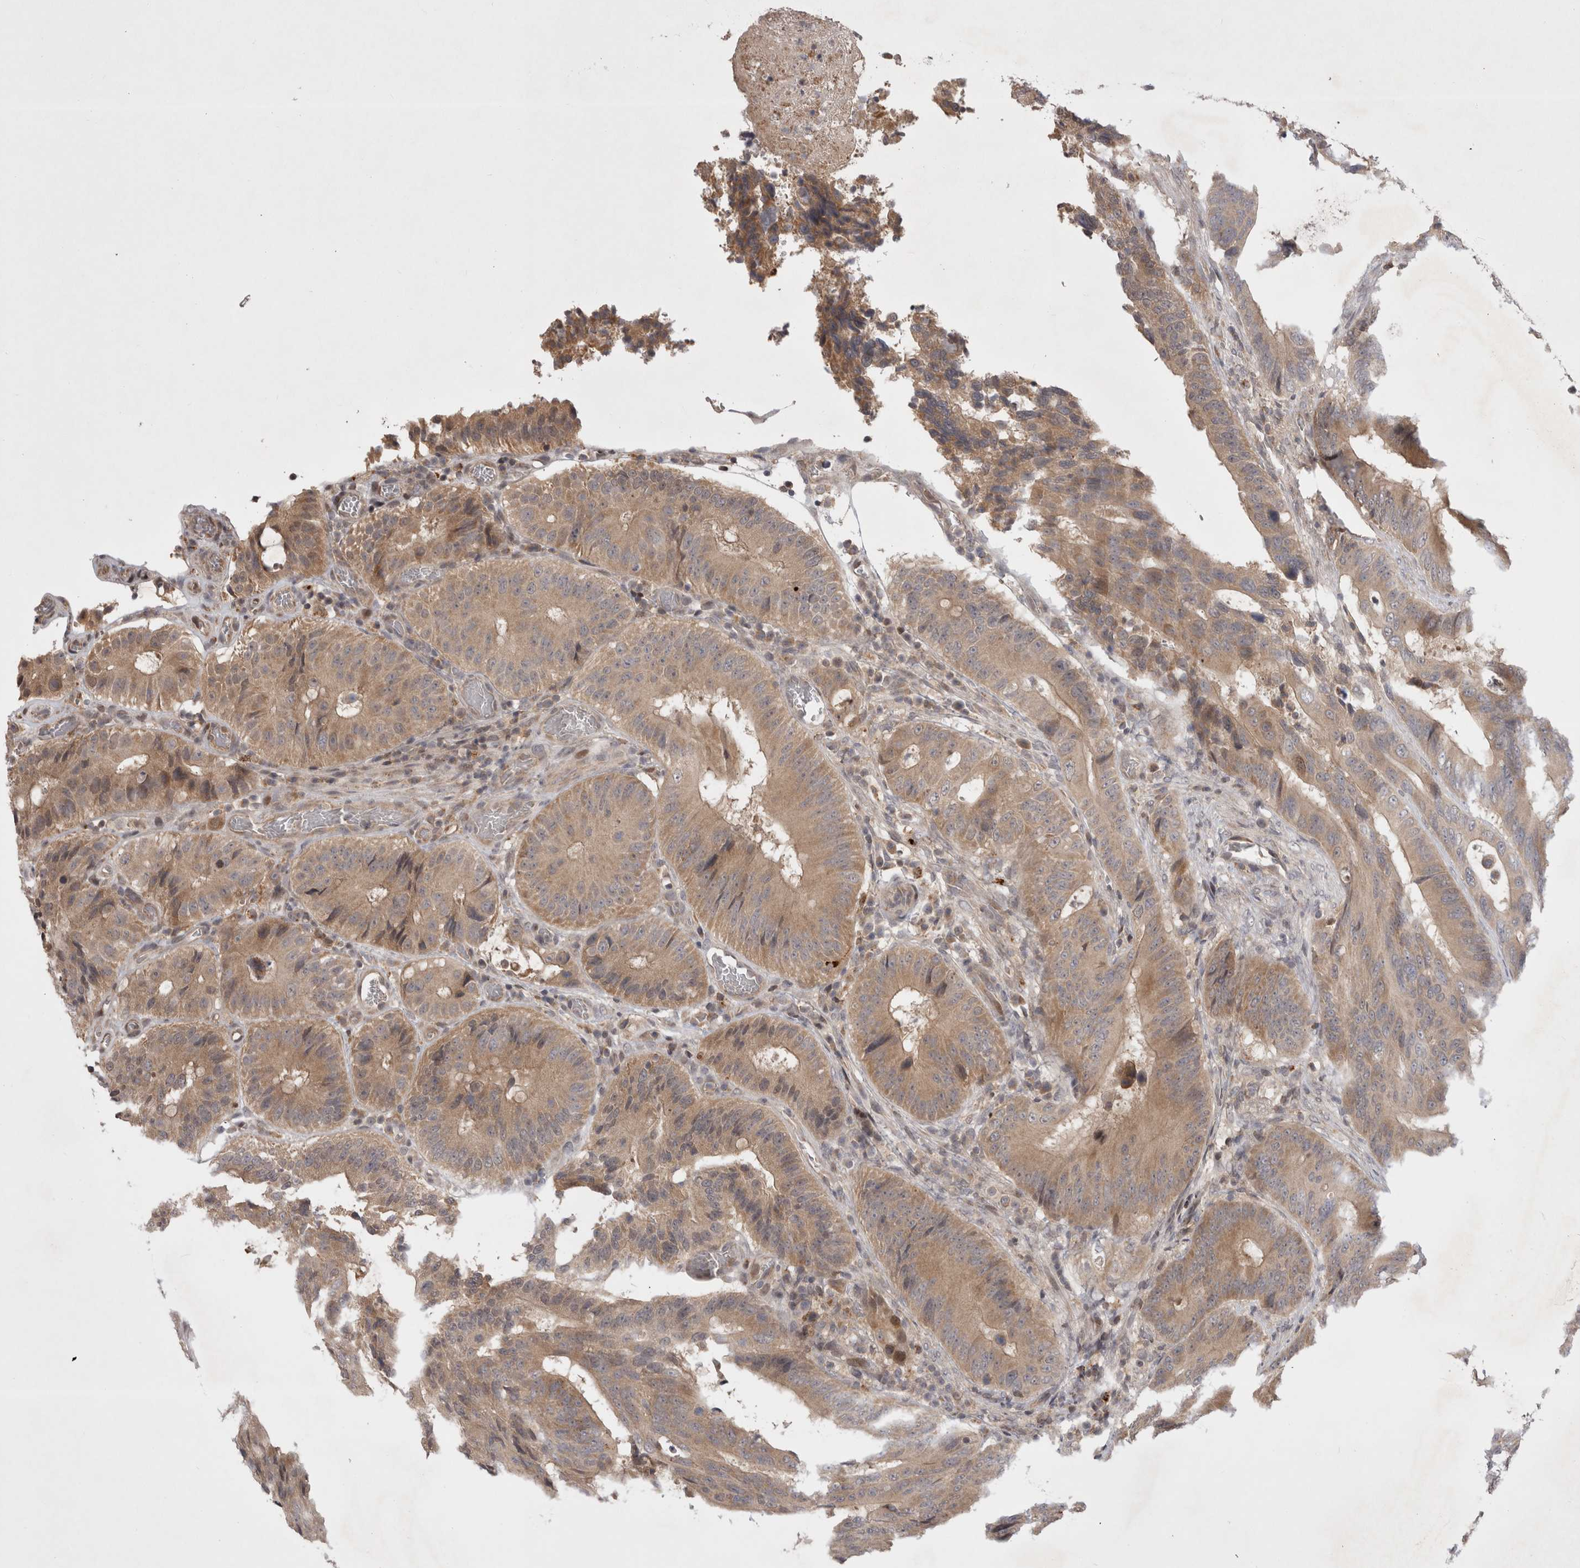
{"staining": {"intensity": "weak", "quantity": "25%-75%", "location": "cytoplasmic/membranous"}, "tissue": "colorectal cancer", "cell_type": "Tumor cells", "image_type": "cancer", "snomed": [{"axis": "morphology", "description": "Adenocarcinoma, NOS"}, {"axis": "topography", "description": "Colon"}], "caption": "This photomicrograph shows immunohistochemistry staining of adenocarcinoma (colorectal), with low weak cytoplasmic/membranous expression in approximately 25%-75% of tumor cells.", "gene": "PLEKHM1", "patient": {"sex": "male", "age": 83}}